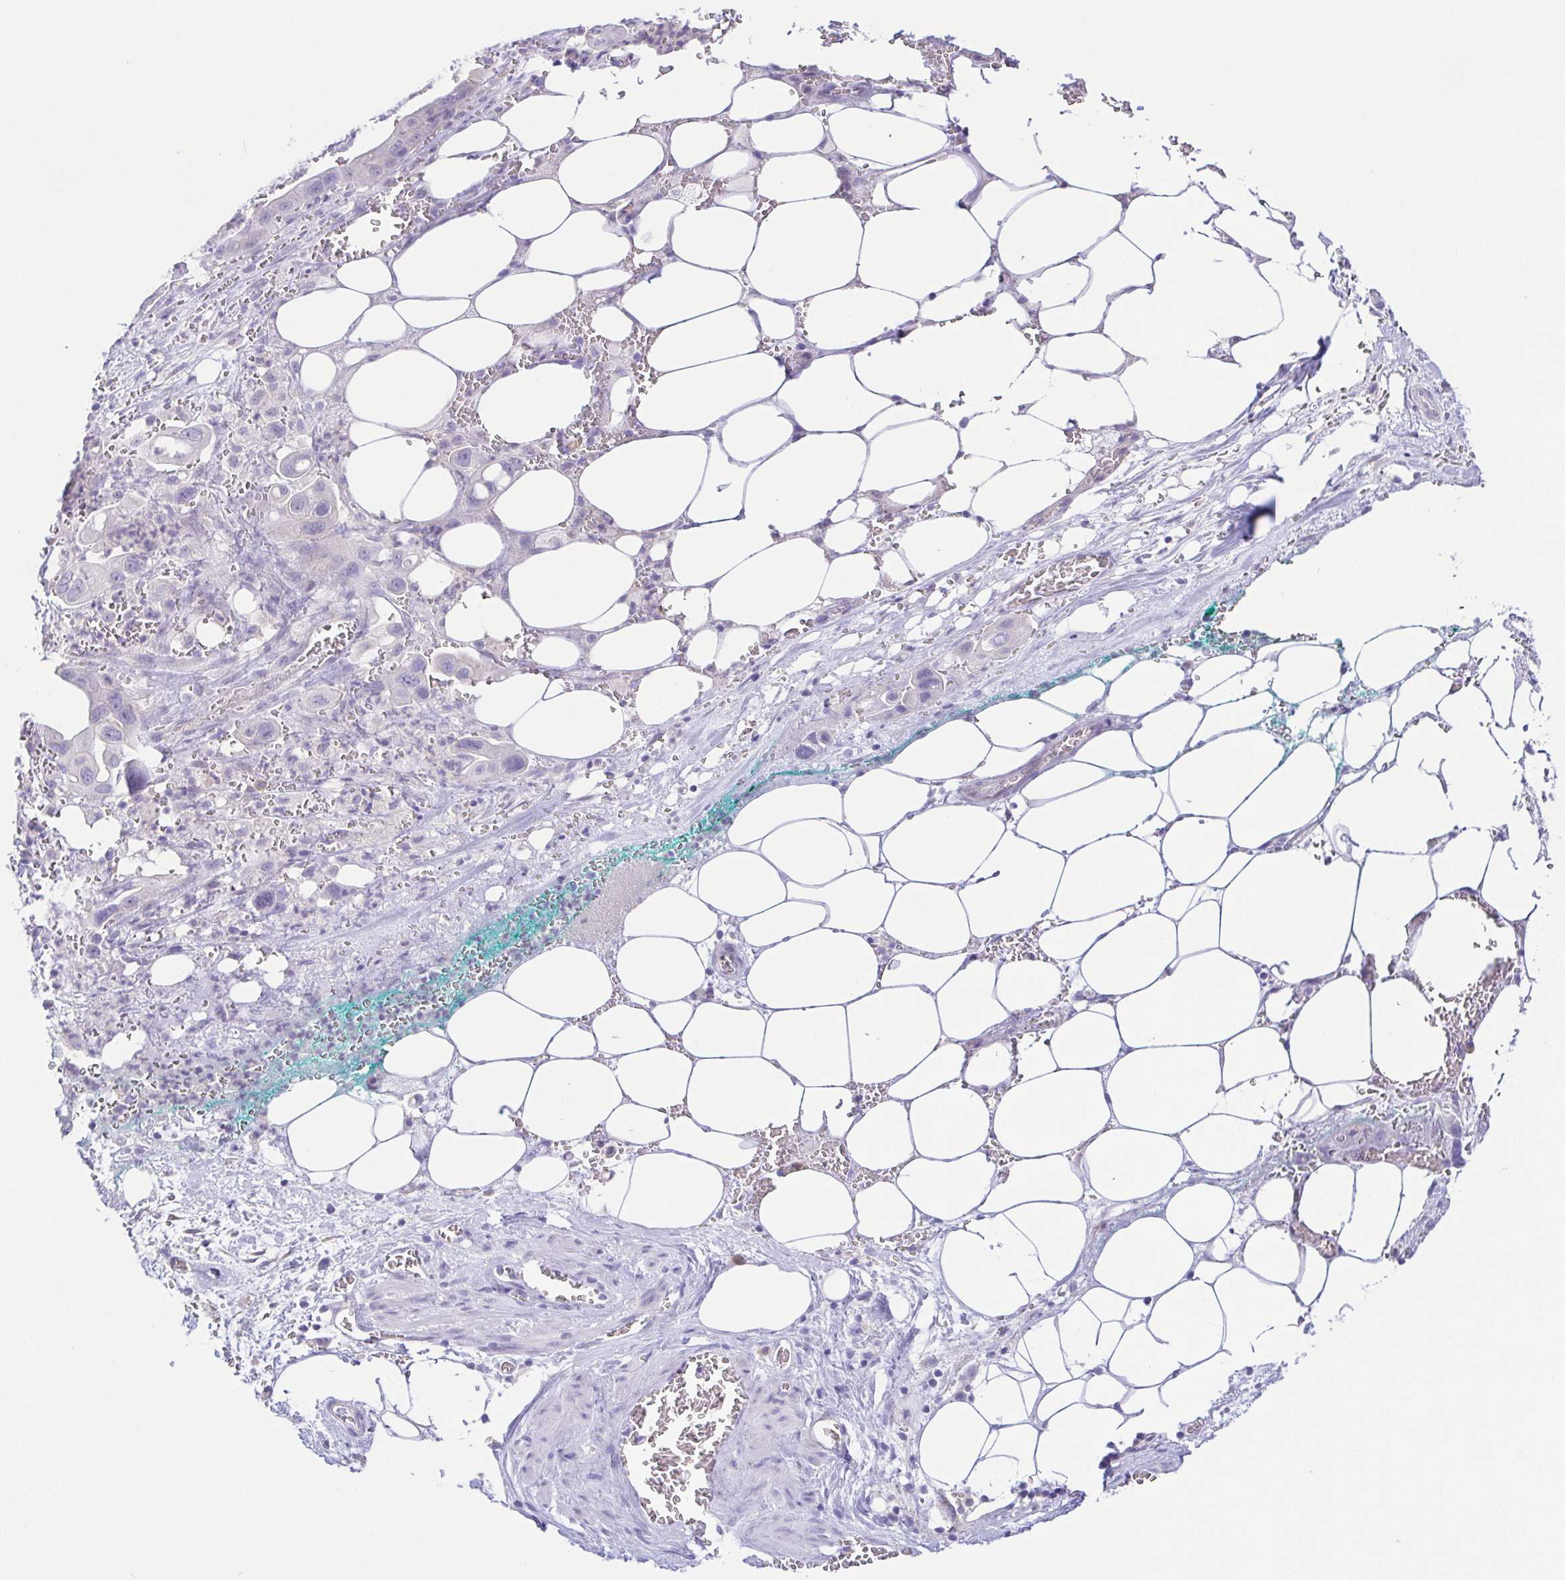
{"staining": {"intensity": "negative", "quantity": "none", "location": "none"}, "tissue": "pancreatic cancer", "cell_type": "Tumor cells", "image_type": "cancer", "snomed": [{"axis": "morphology", "description": "Adenocarcinoma, NOS"}, {"axis": "topography", "description": "Pancreas"}], "caption": "Tumor cells show no significant protein positivity in pancreatic cancer.", "gene": "KRTDAP", "patient": {"sex": "male", "age": 61}}